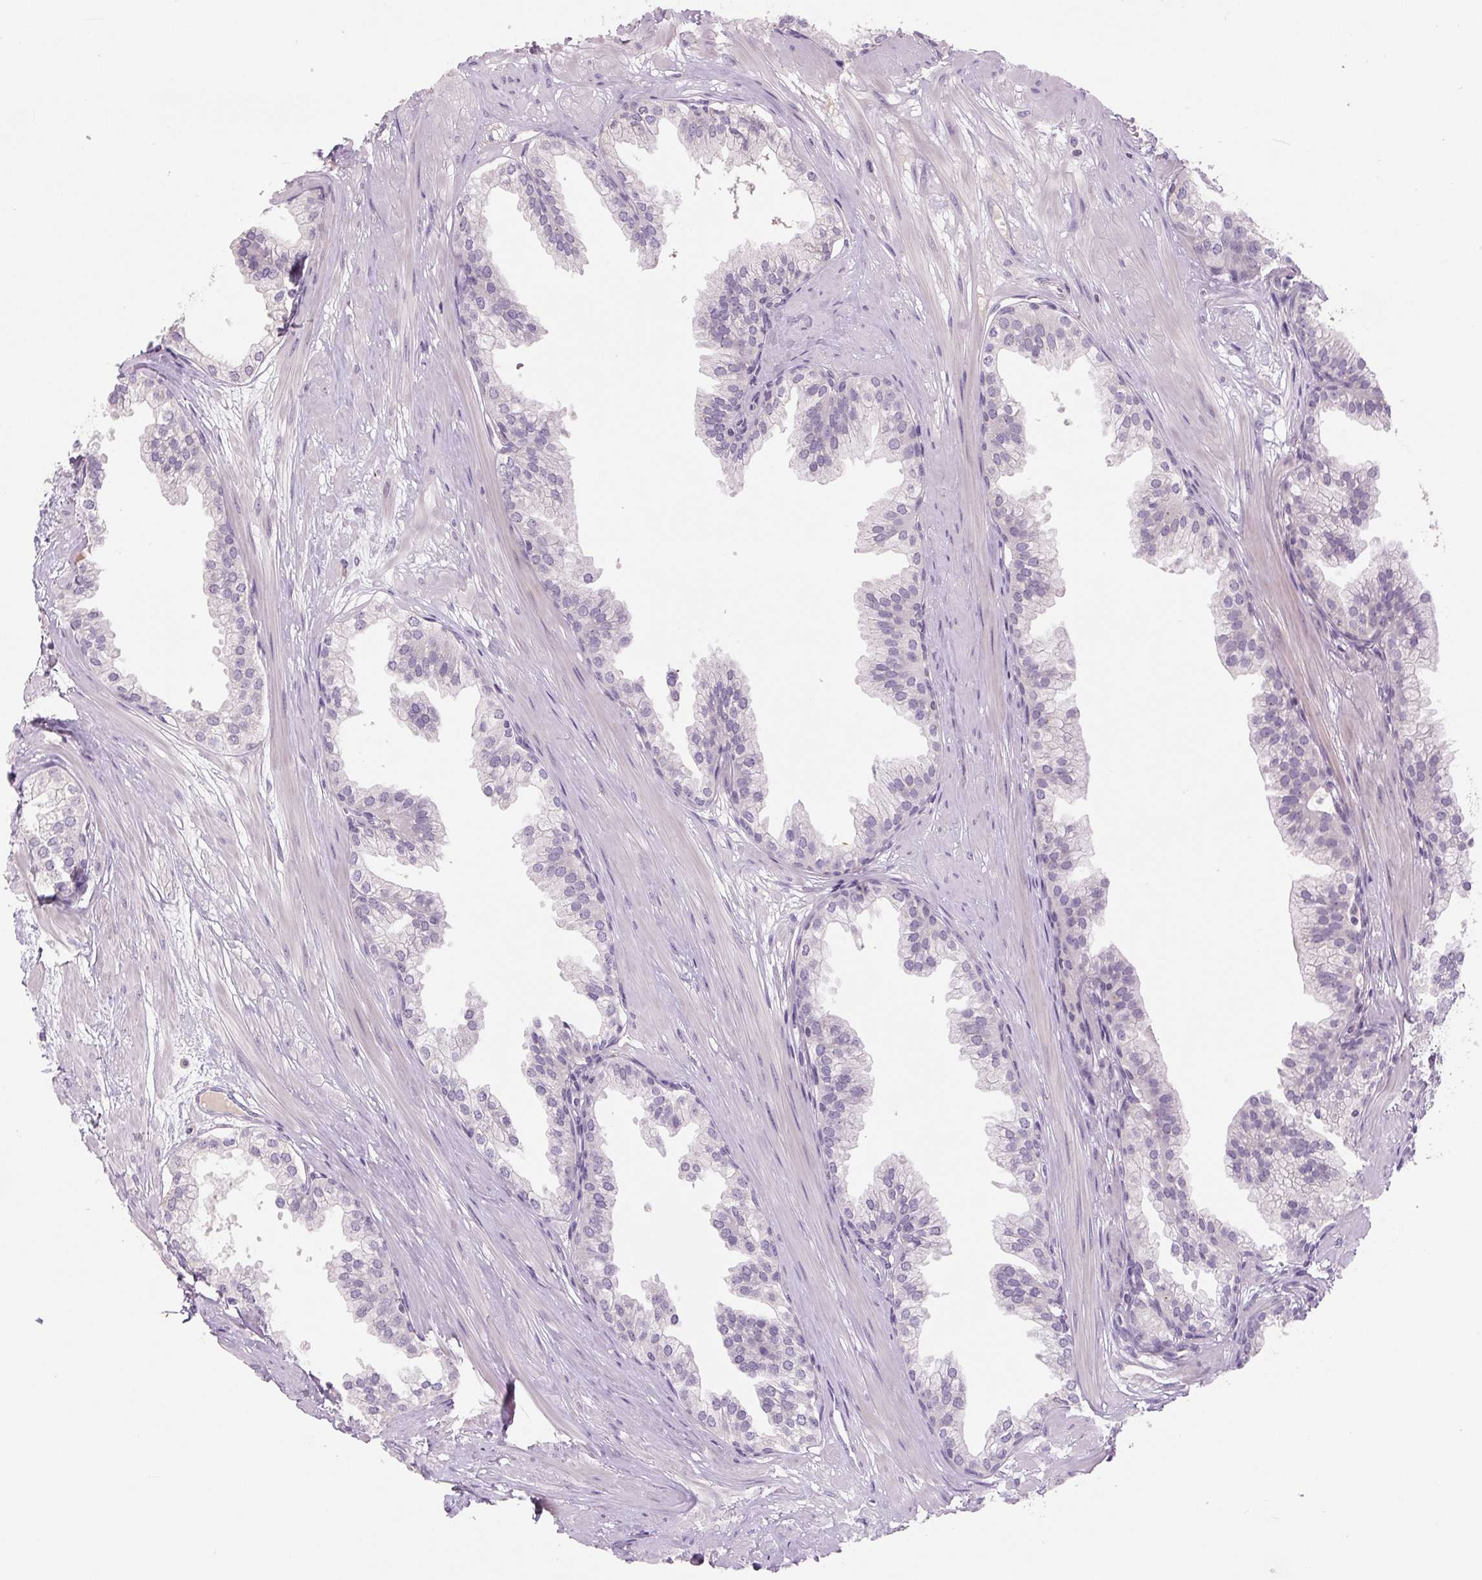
{"staining": {"intensity": "negative", "quantity": "none", "location": "none"}, "tissue": "prostate", "cell_type": "Glandular cells", "image_type": "normal", "snomed": [{"axis": "morphology", "description": "Normal tissue, NOS"}, {"axis": "topography", "description": "Prostate"}, {"axis": "topography", "description": "Peripheral nerve tissue"}], "caption": "The IHC photomicrograph has no significant expression in glandular cells of prostate. (DAB (3,3'-diaminobenzidine) immunohistochemistry (IHC), high magnification).", "gene": "TMEM100", "patient": {"sex": "male", "age": 55}}